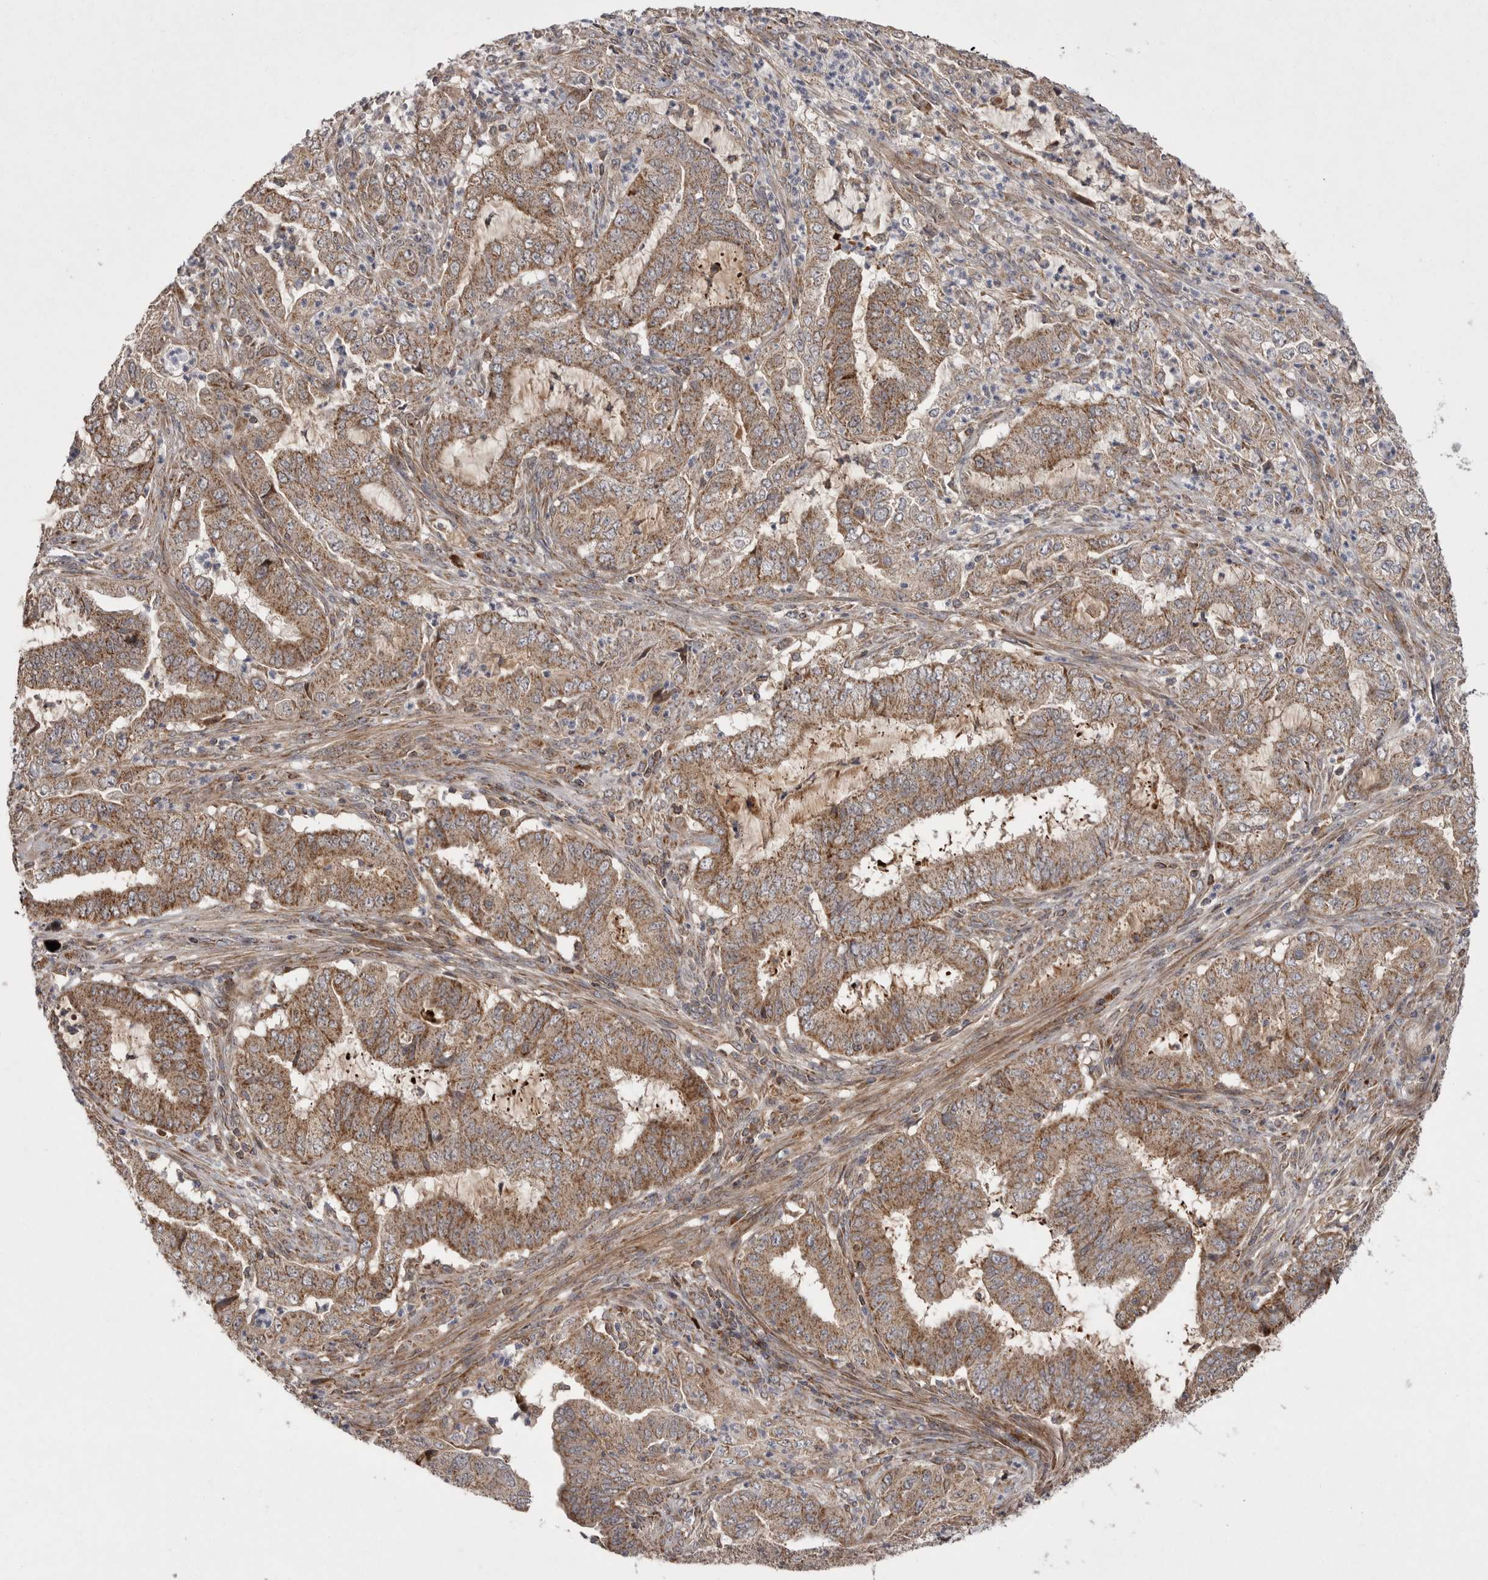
{"staining": {"intensity": "moderate", "quantity": ">75%", "location": "cytoplasmic/membranous"}, "tissue": "endometrial cancer", "cell_type": "Tumor cells", "image_type": "cancer", "snomed": [{"axis": "morphology", "description": "Adenocarcinoma, NOS"}, {"axis": "topography", "description": "Endometrium"}], "caption": "Adenocarcinoma (endometrial) stained for a protein (brown) displays moderate cytoplasmic/membranous positive positivity in approximately >75% of tumor cells.", "gene": "KYAT3", "patient": {"sex": "female", "age": 51}}